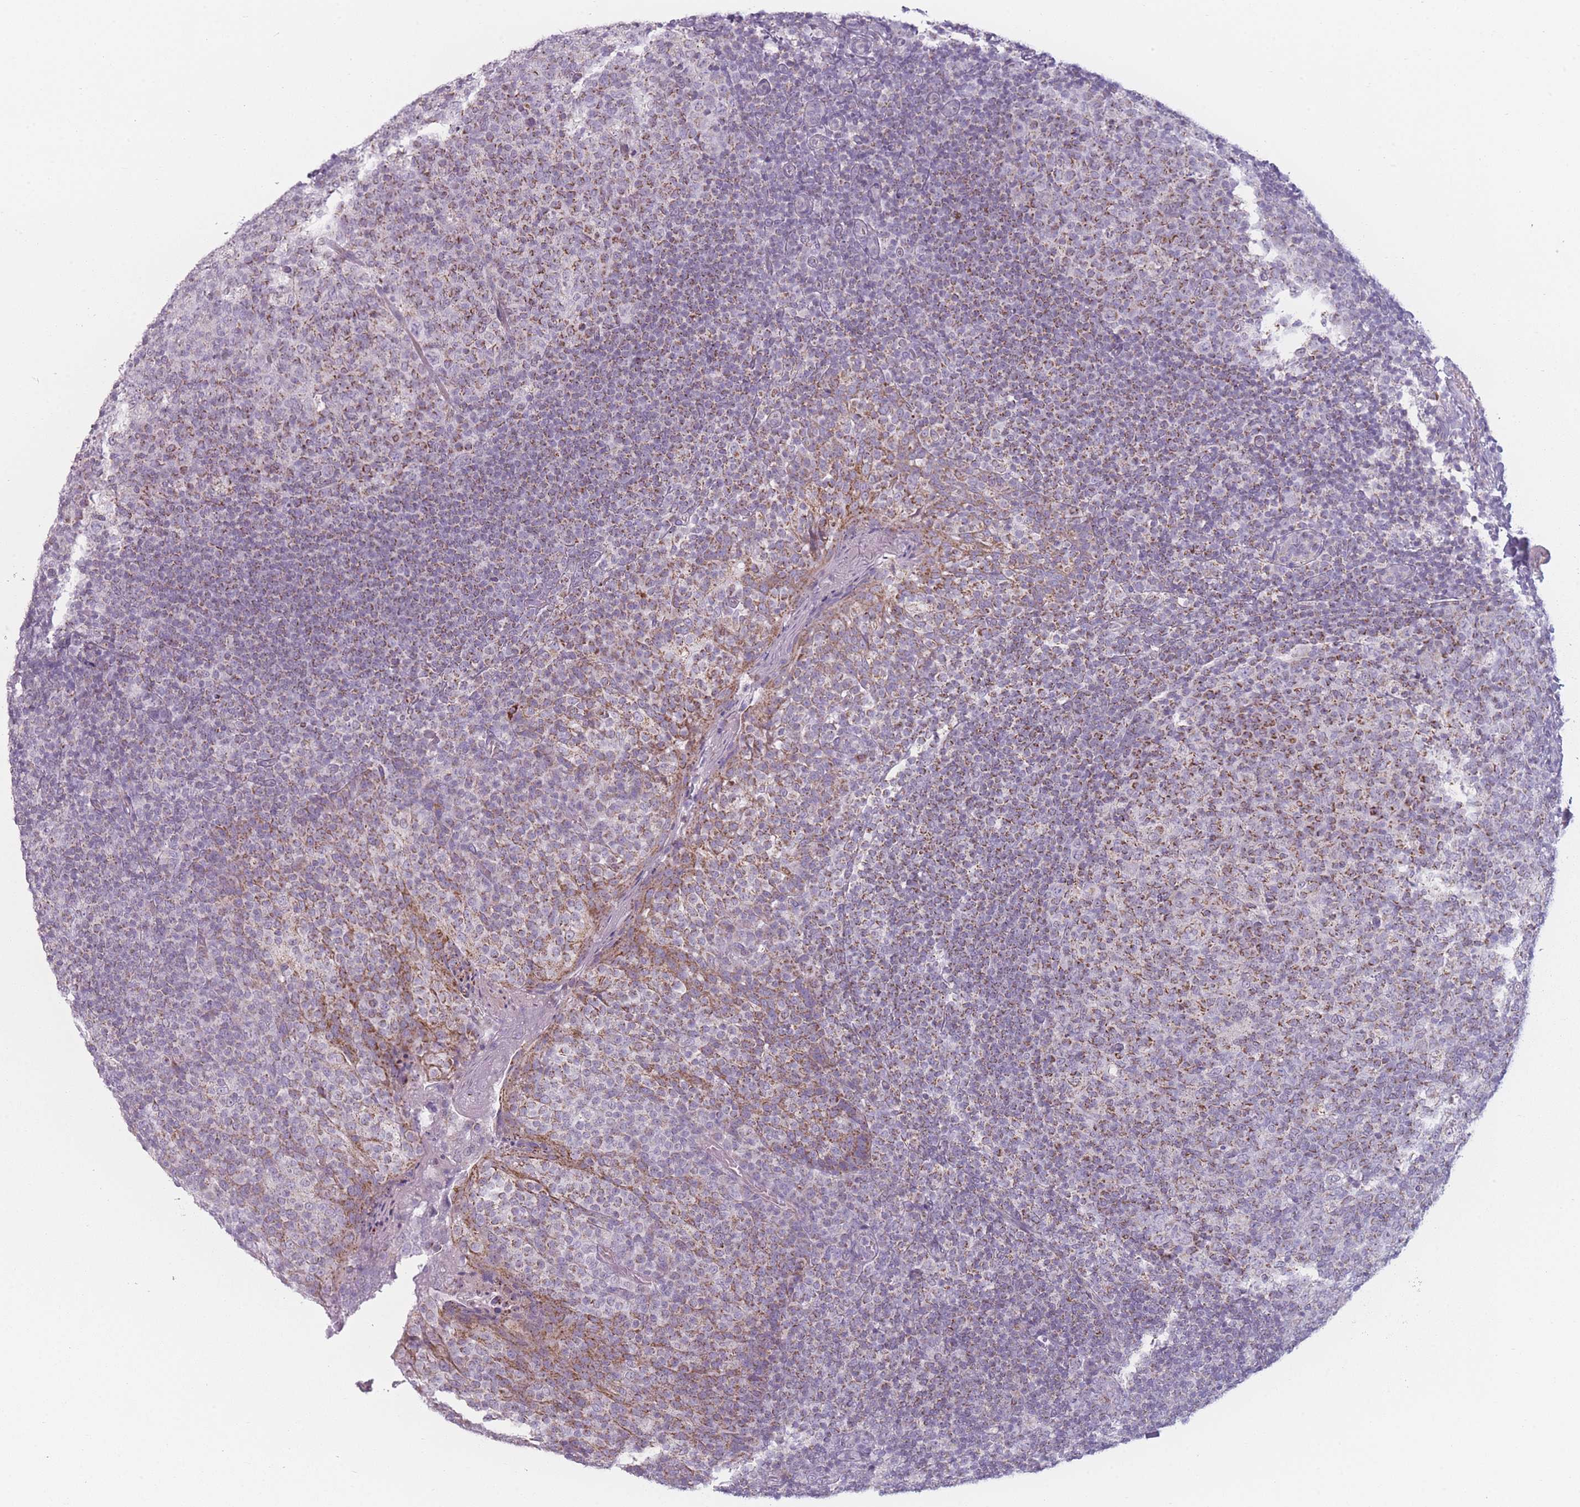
{"staining": {"intensity": "moderate", "quantity": "25%-75%", "location": "cytoplasmic/membranous"}, "tissue": "tonsil", "cell_type": "Germinal center cells", "image_type": "normal", "snomed": [{"axis": "morphology", "description": "Normal tissue, NOS"}, {"axis": "topography", "description": "Tonsil"}], "caption": "A micrograph of human tonsil stained for a protein shows moderate cytoplasmic/membranous brown staining in germinal center cells. The staining is performed using DAB (3,3'-diaminobenzidine) brown chromogen to label protein expression. The nuclei are counter-stained blue using hematoxylin.", "gene": "DCHS1", "patient": {"sex": "female", "age": 19}}